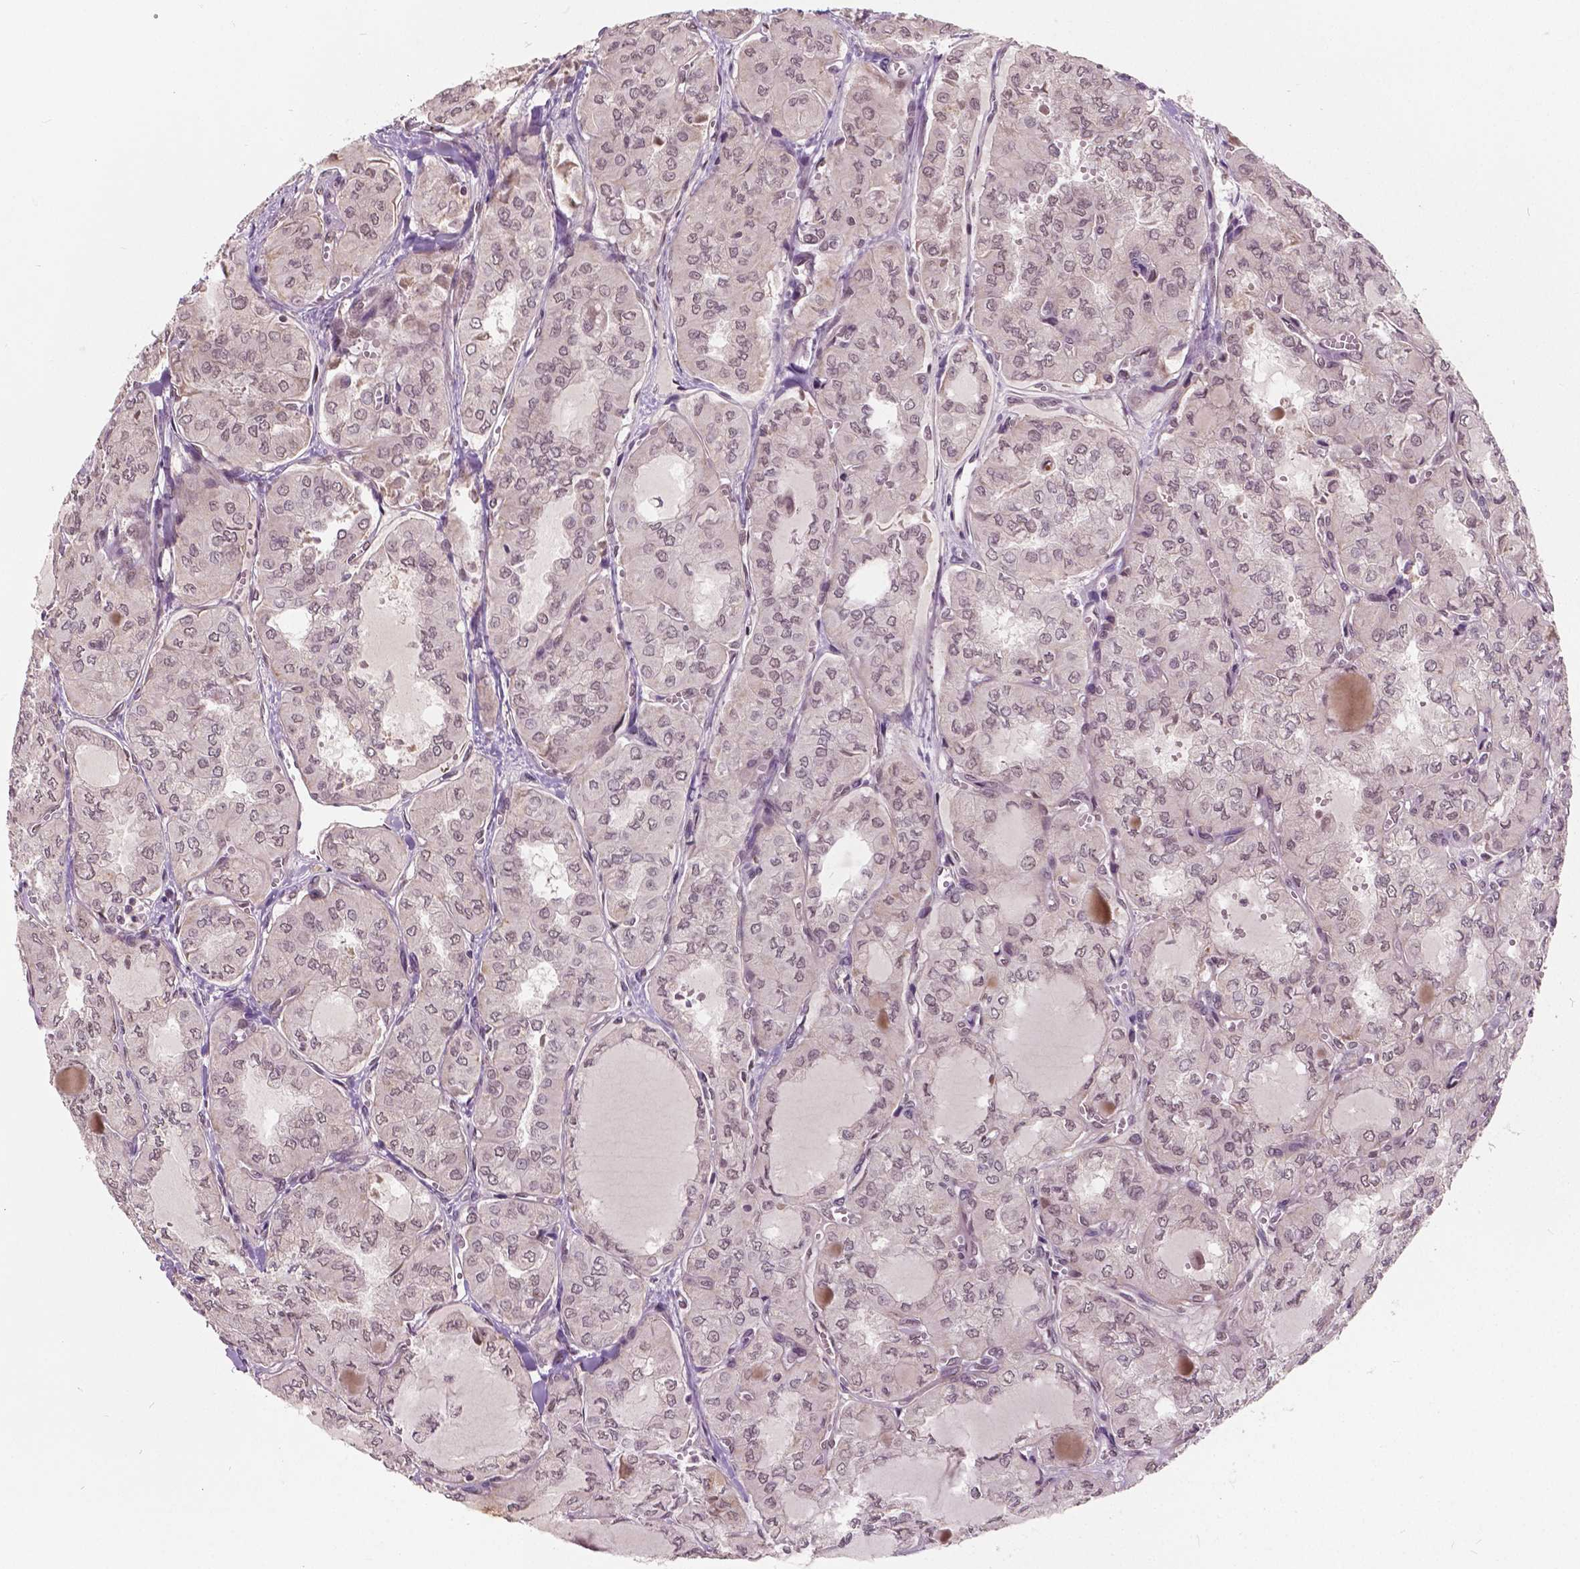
{"staining": {"intensity": "negative", "quantity": "none", "location": "none"}, "tissue": "thyroid cancer", "cell_type": "Tumor cells", "image_type": "cancer", "snomed": [{"axis": "morphology", "description": "Papillary adenocarcinoma, NOS"}, {"axis": "topography", "description": "Thyroid gland"}], "caption": "An IHC micrograph of papillary adenocarcinoma (thyroid) is shown. There is no staining in tumor cells of papillary adenocarcinoma (thyroid). (Brightfield microscopy of DAB IHC at high magnification).", "gene": "HMBOX1", "patient": {"sex": "male", "age": 20}}